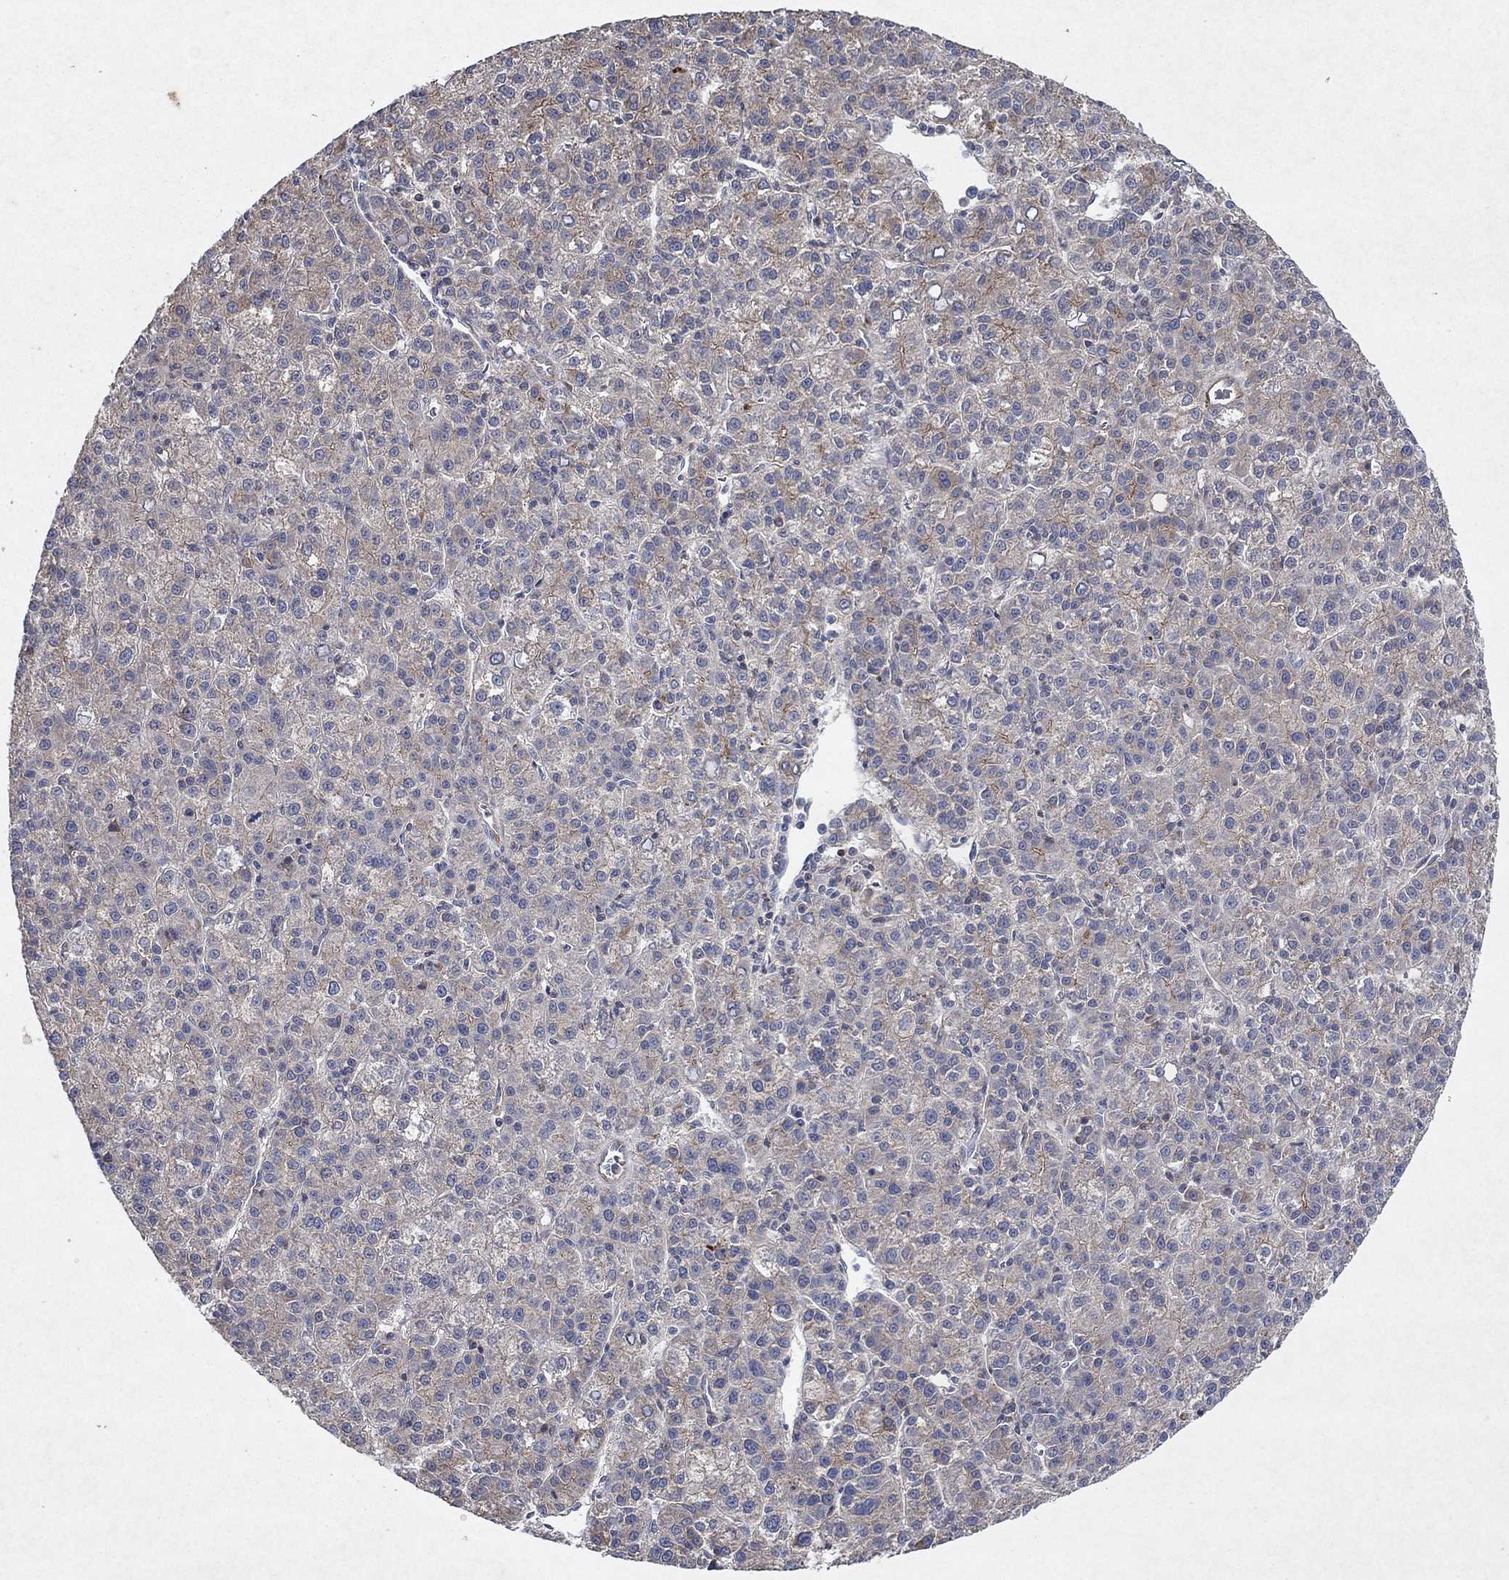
{"staining": {"intensity": "moderate", "quantity": "<25%", "location": "cytoplasmic/membranous"}, "tissue": "liver cancer", "cell_type": "Tumor cells", "image_type": "cancer", "snomed": [{"axis": "morphology", "description": "Carcinoma, Hepatocellular, NOS"}, {"axis": "topography", "description": "Liver"}], "caption": "This micrograph reveals liver hepatocellular carcinoma stained with IHC to label a protein in brown. The cytoplasmic/membranous of tumor cells show moderate positivity for the protein. Nuclei are counter-stained blue.", "gene": "FRG1", "patient": {"sex": "female", "age": 60}}